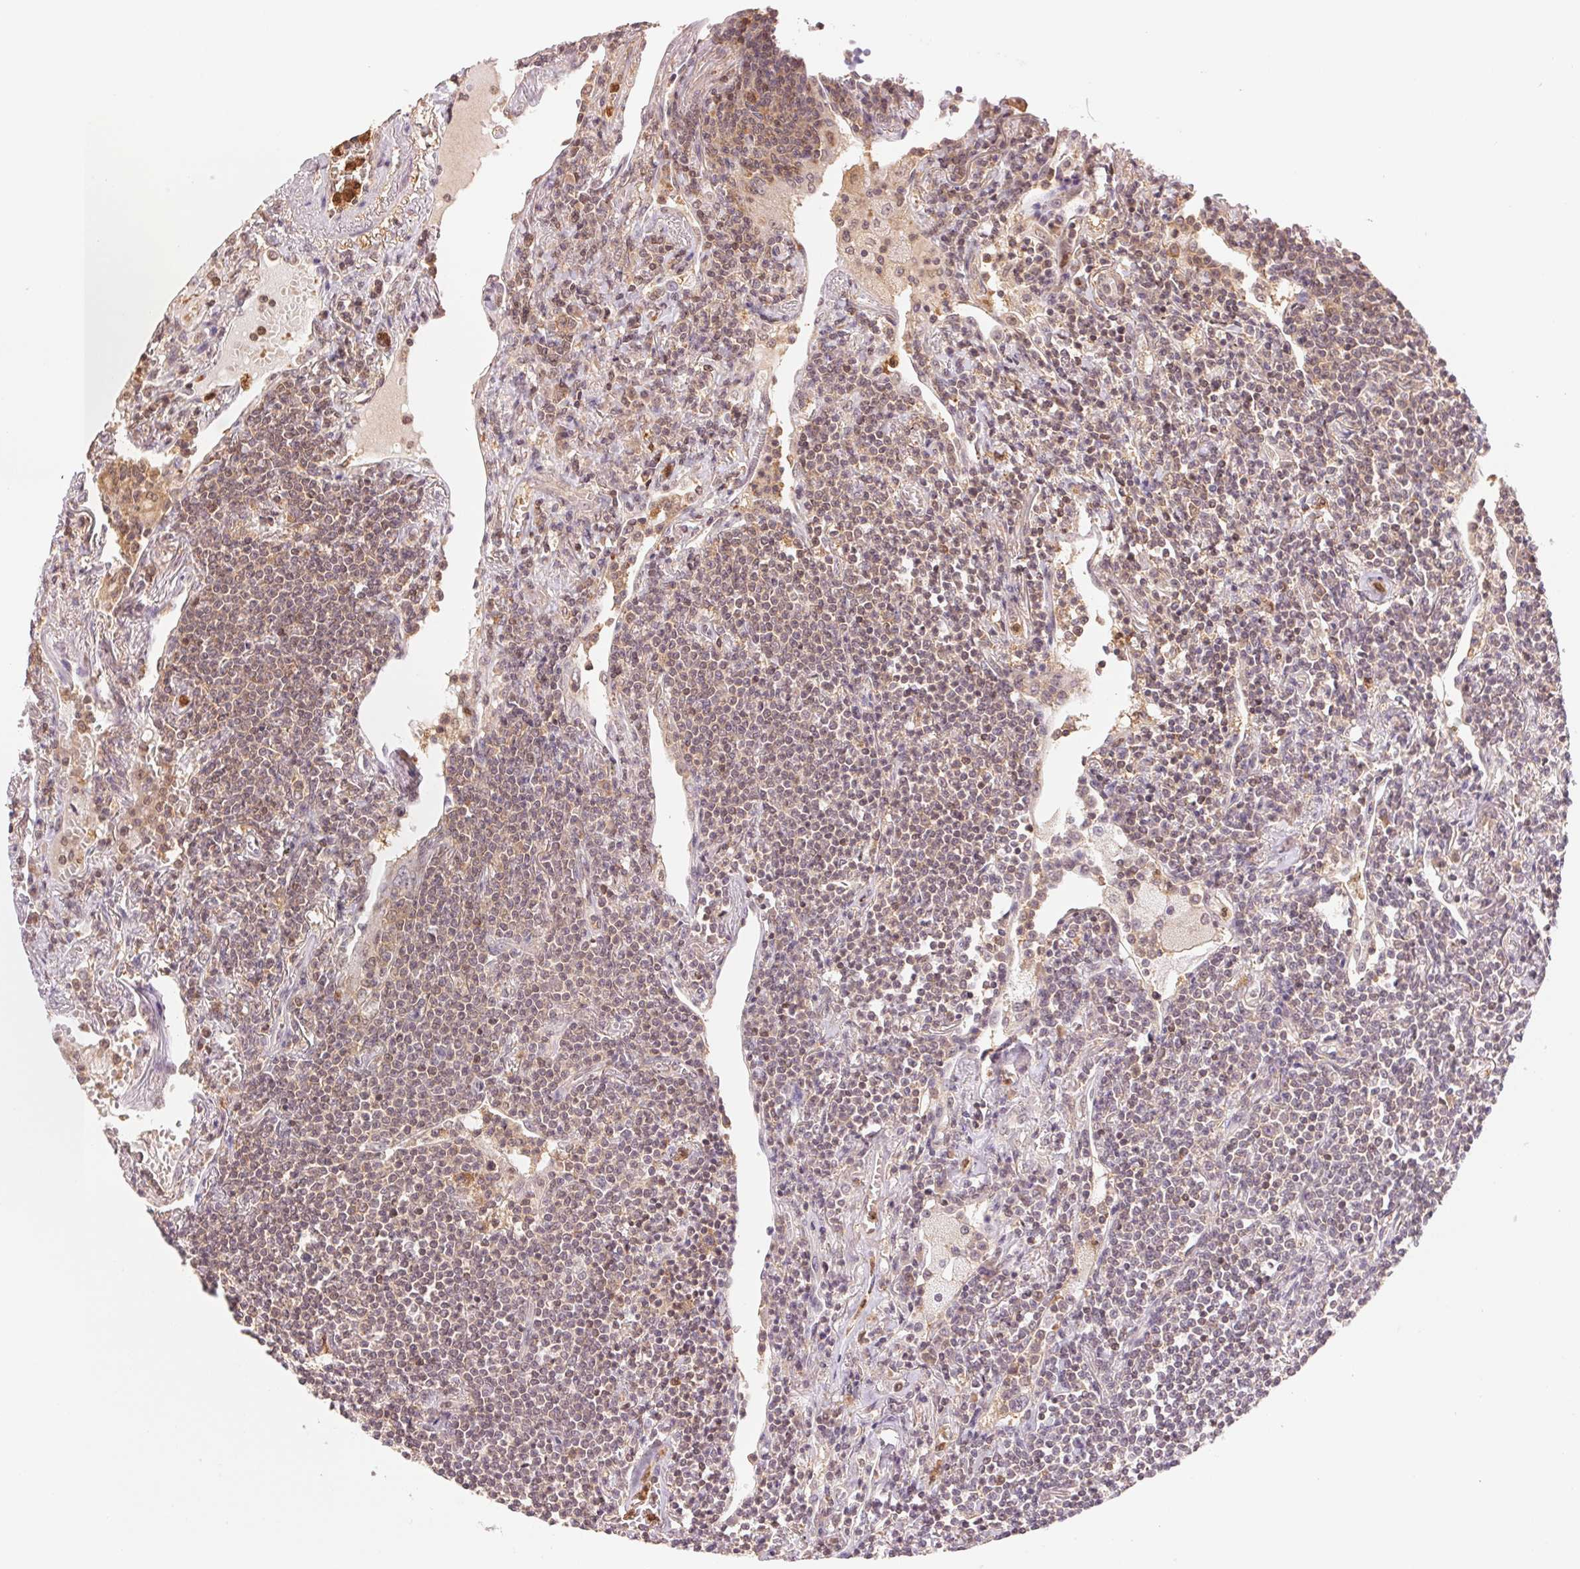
{"staining": {"intensity": "weak", "quantity": ">75%", "location": "nuclear"}, "tissue": "lymphoma", "cell_type": "Tumor cells", "image_type": "cancer", "snomed": [{"axis": "morphology", "description": "Malignant lymphoma, non-Hodgkin's type, Low grade"}, {"axis": "topography", "description": "Lung"}], "caption": "Human lymphoma stained for a protein (brown) reveals weak nuclear positive positivity in about >75% of tumor cells.", "gene": "CDC123", "patient": {"sex": "female", "age": 71}}